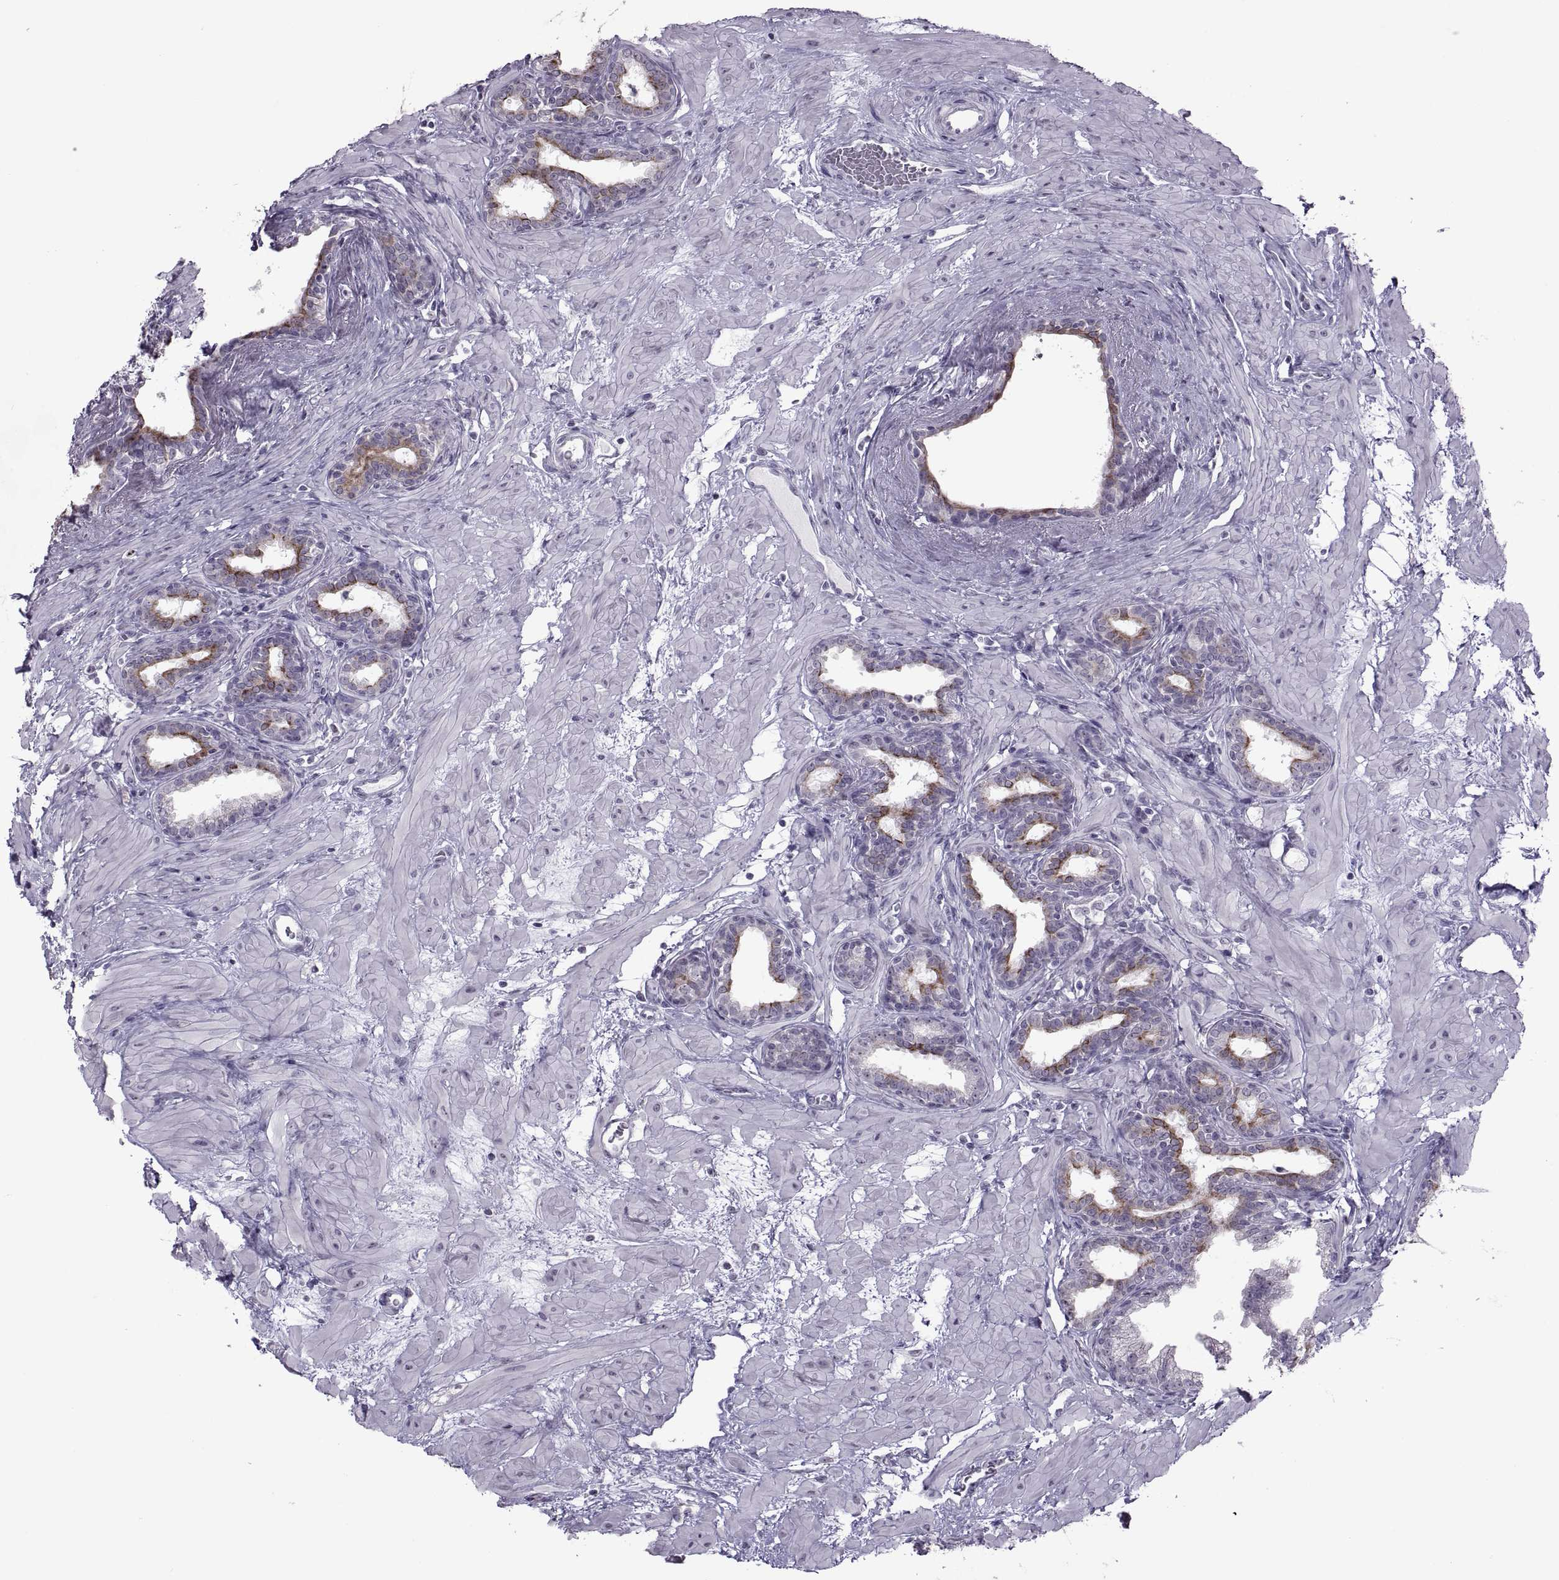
{"staining": {"intensity": "moderate", "quantity": "25%-75%", "location": "cytoplasmic/membranous"}, "tissue": "prostate", "cell_type": "Glandular cells", "image_type": "normal", "snomed": [{"axis": "morphology", "description": "Normal tissue, NOS"}, {"axis": "topography", "description": "Prostate"}], "caption": "Brown immunohistochemical staining in unremarkable human prostate exhibits moderate cytoplasmic/membranous expression in about 25%-75% of glandular cells.", "gene": "ASIC2", "patient": {"sex": "male", "age": 37}}